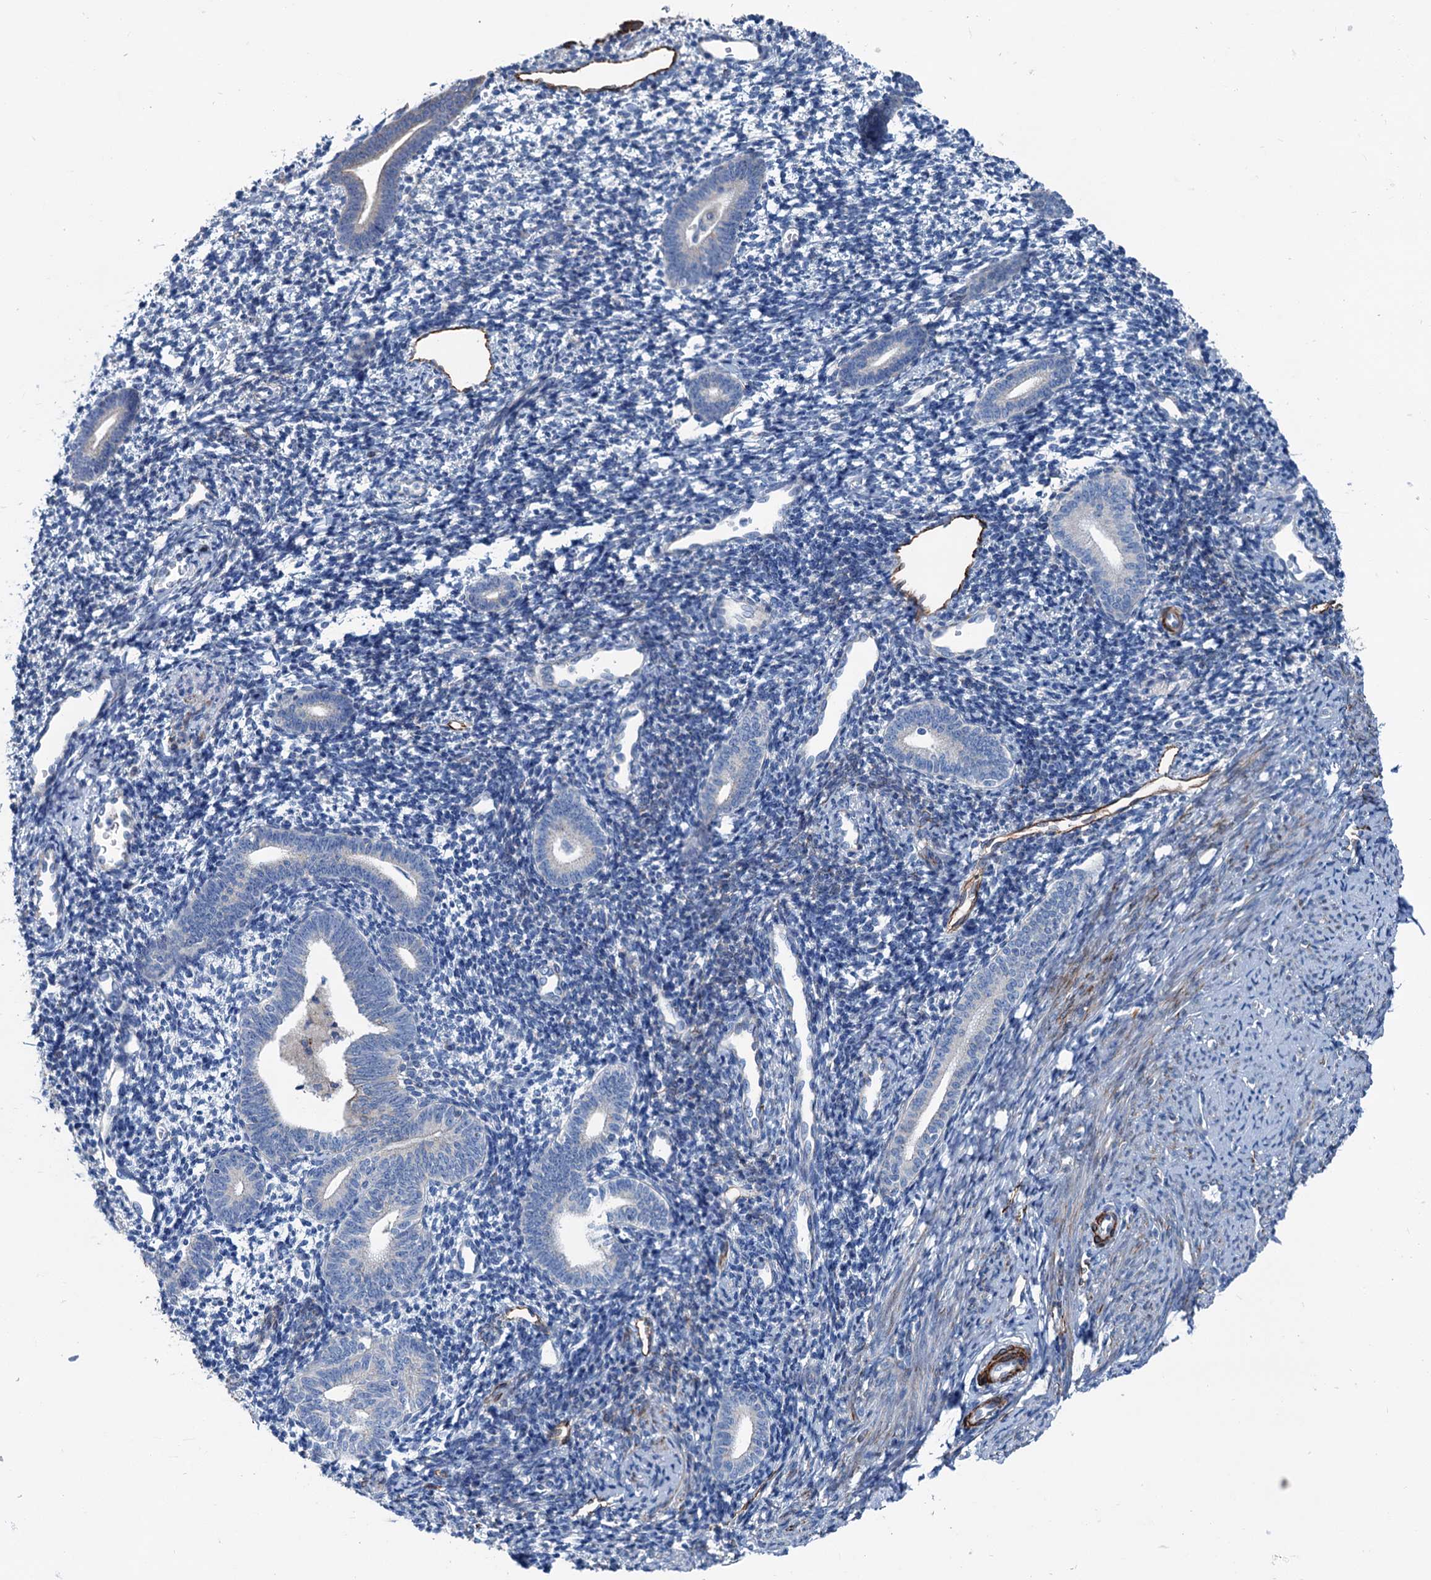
{"staining": {"intensity": "negative", "quantity": "none", "location": "none"}, "tissue": "endometrium", "cell_type": "Cells in endometrial stroma", "image_type": "normal", "snomed": [{"axis": "morphology", "description": "Normal tissue, NOS"}, {"axis": "topography", "description": "Endometrium"}], "caption": "IHC histopathology image of normal endometrium: endometrium stained with DAB (3,3'-diaminobenzidine) shows no significant protein expression in cells in endometrial stroma.", "gene": "CALCOCO1", "patient": {"sex": "female", "age": 56}}